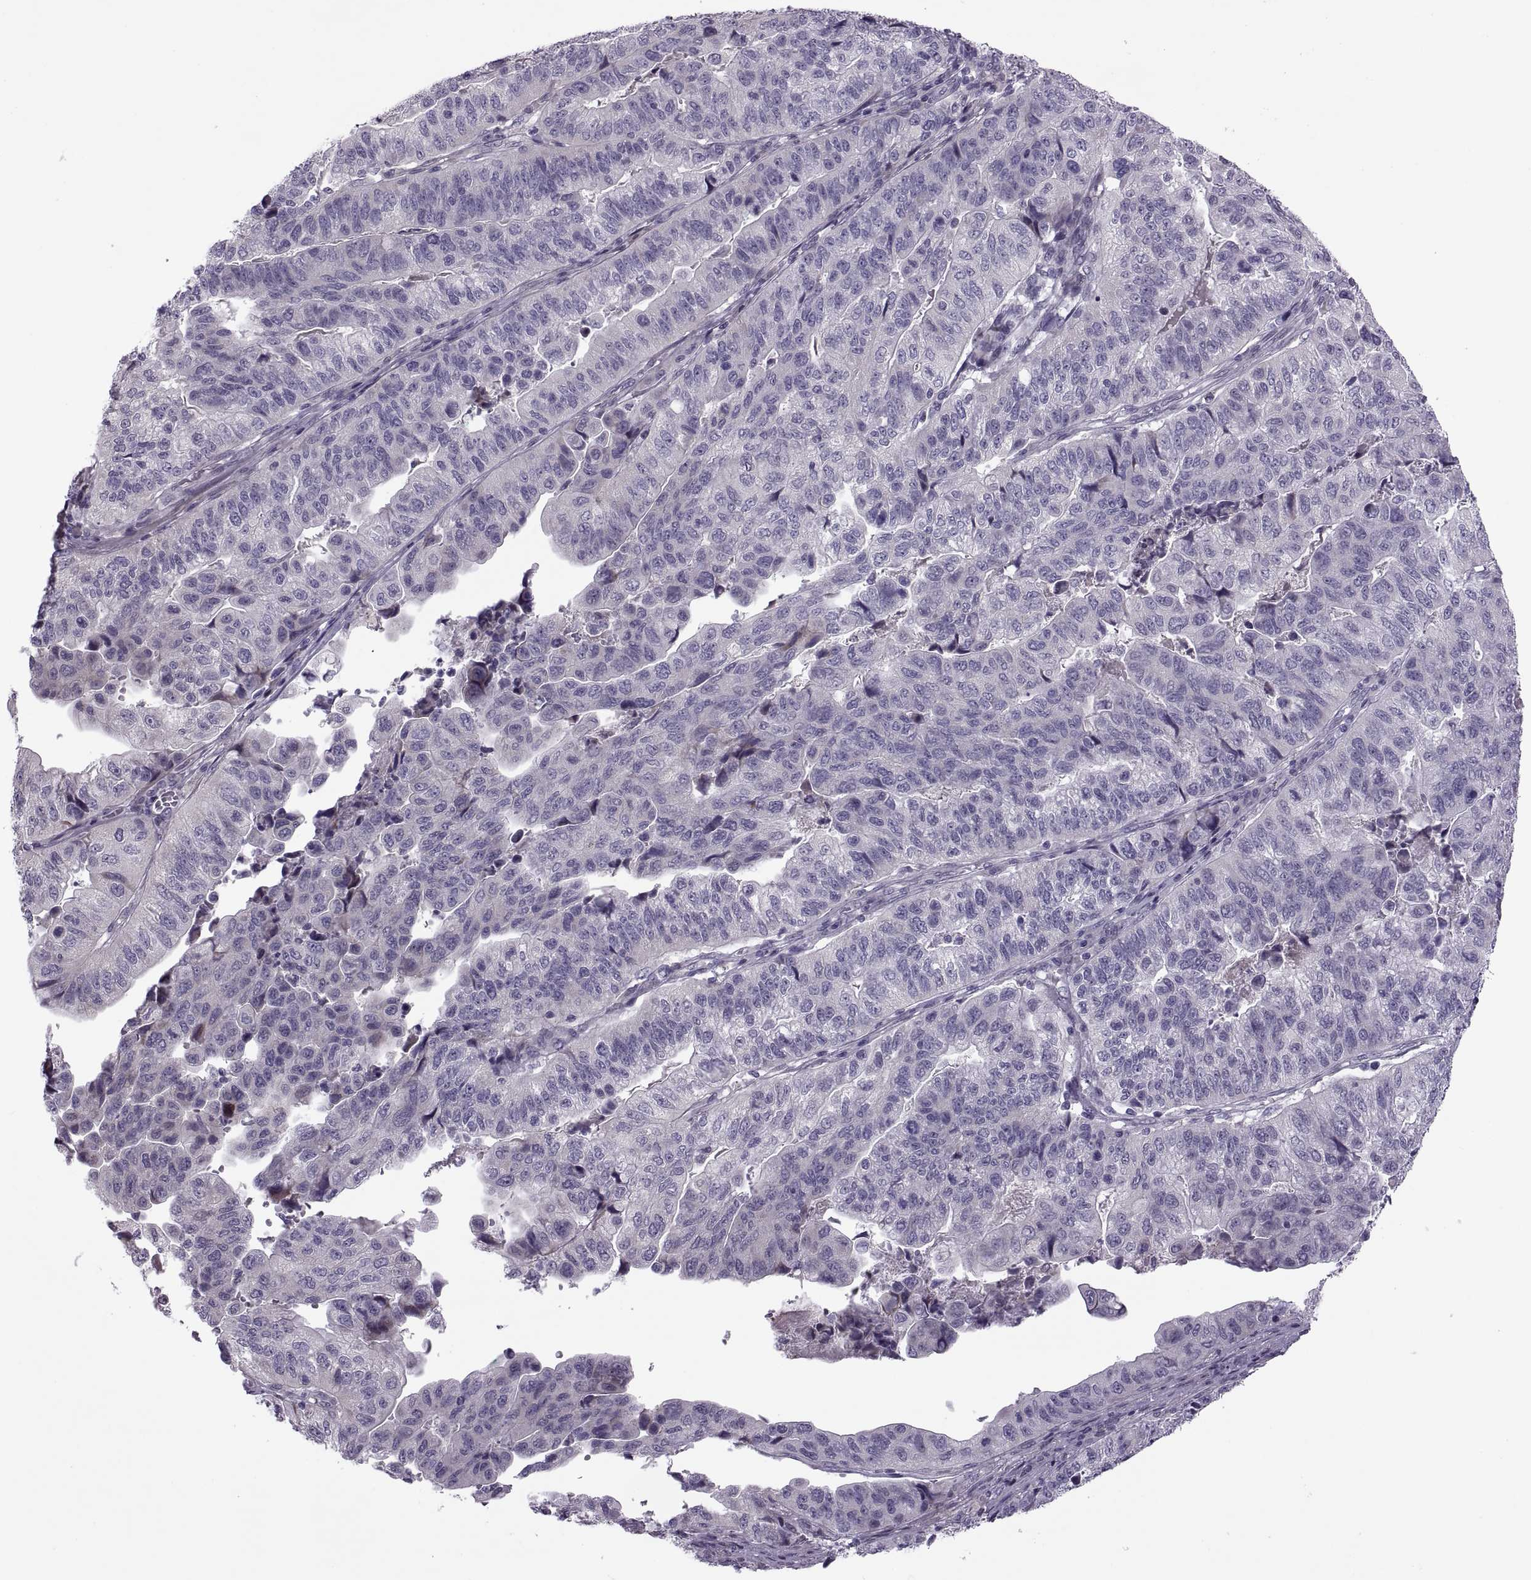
{"staining": {"intensity": "negative", "quantity": "none", "location": "none"}, "tissue": "stomach cancer", "cell_type": "Tumor cells", "image_type": "cancer", "snomed": [{"axis": "morphology", "description": "Adenocarcinoma, NOS"}, {"axis": "topography", "description": "Stomach, upper"}], "caption": "Tumor cells show no significant staining in adenocarcinoma (stomach).", "gene": "ODF3", "patient": {"sex": "female", "age": 67}}